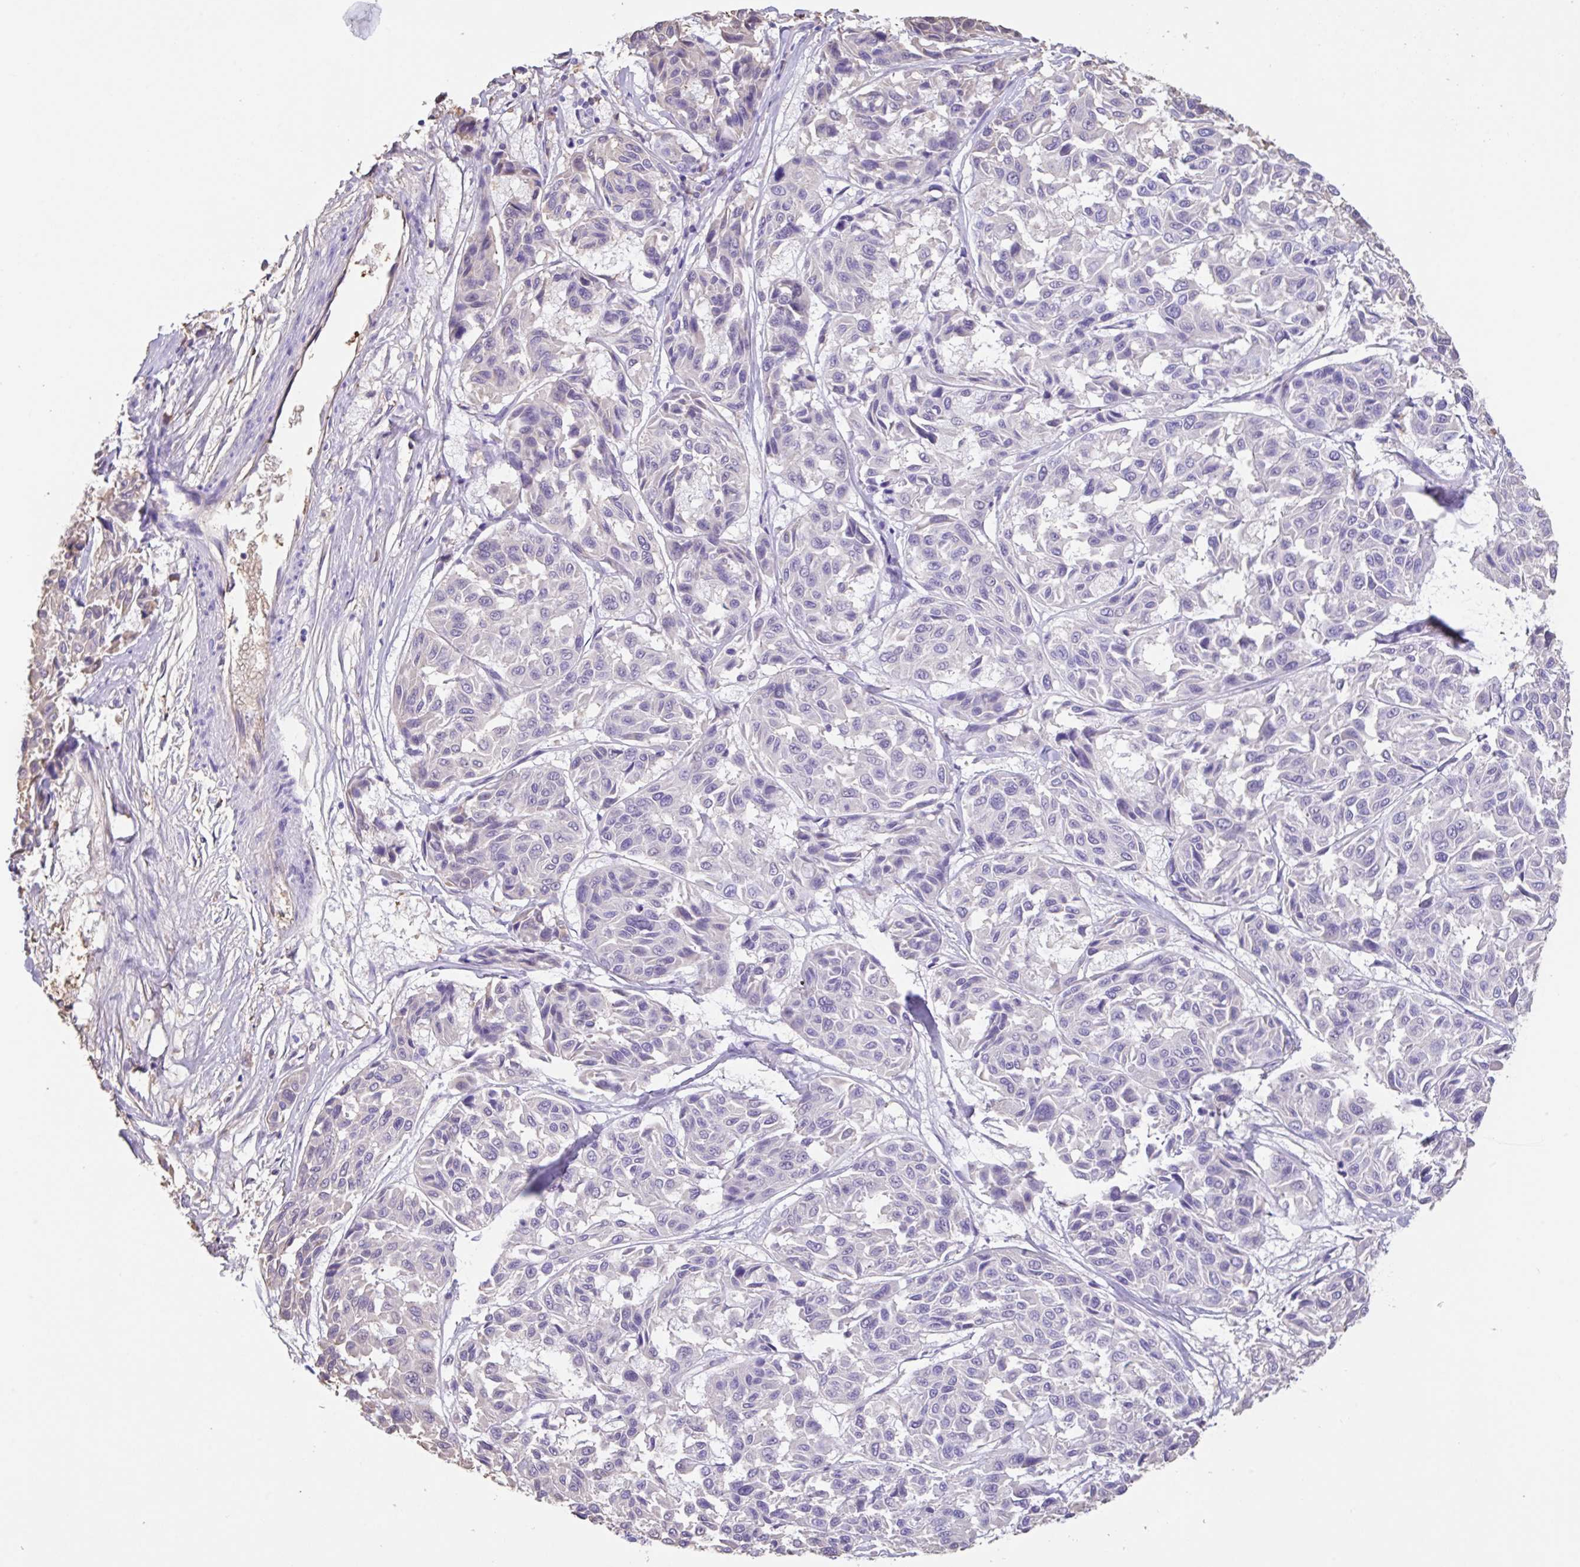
{"staining": {"intensity": "negative", "quantity": "none", "location": "none"}, "tissue": "melanoma", "cell_type": "Tumor cells", "image_type": "cancer", "snomed": [{"axis": "morphology", "description": "Malignant melanoma, NOS"}, {"axis": "topography", "description": "Skin"}], "caption": "This is an immunohistochemistry (IHC) micrograph of human melanoma. There is no positivity in tumor cells.", "gene": "HOXC12", "patient": {"sex": "female", "age": 66}}